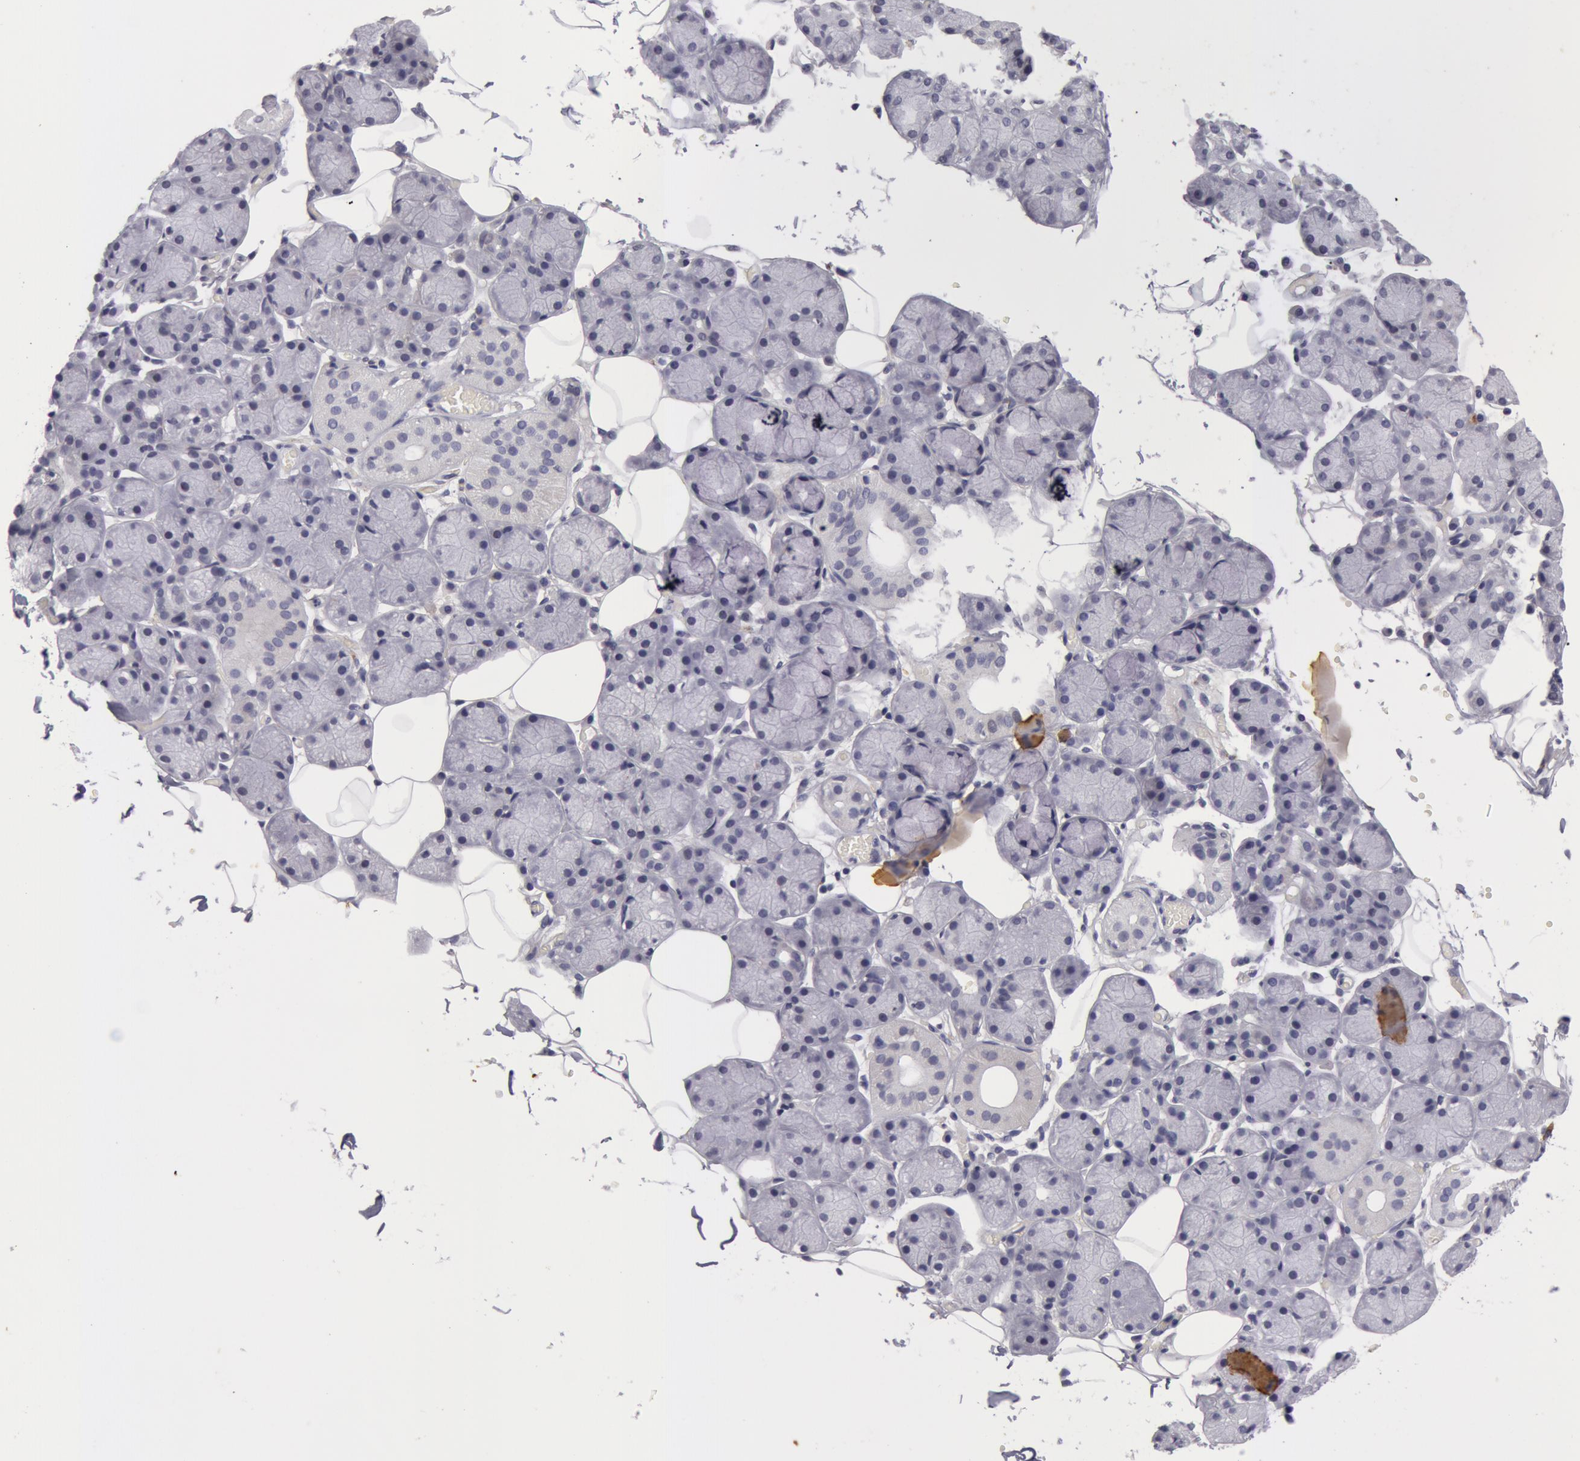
{"staining": {"intensity": "negative", "quantity": "none", "location": "none"}, "tissue": "salivary gland", "cell_type": "Glandular cells", "image_type": "normal", "snomed": [{"axis": "morphology", "description": "Normal tissue, NOS"}, {"axis": "topography", "description": "Salivary gland"}], "caption": "Salivary gland was stained to show a protein in brown. There is no significant staining in glandular cells. The staining was performed using DAB (3,3'-diaminobenzidine) to visualize the protein expression in brown, while the nuclei were stained in blue with hematoxylin (Magnification: 20x).", "gene": "NLGN4X", "patient": {"sex": "male", "age": 54}}